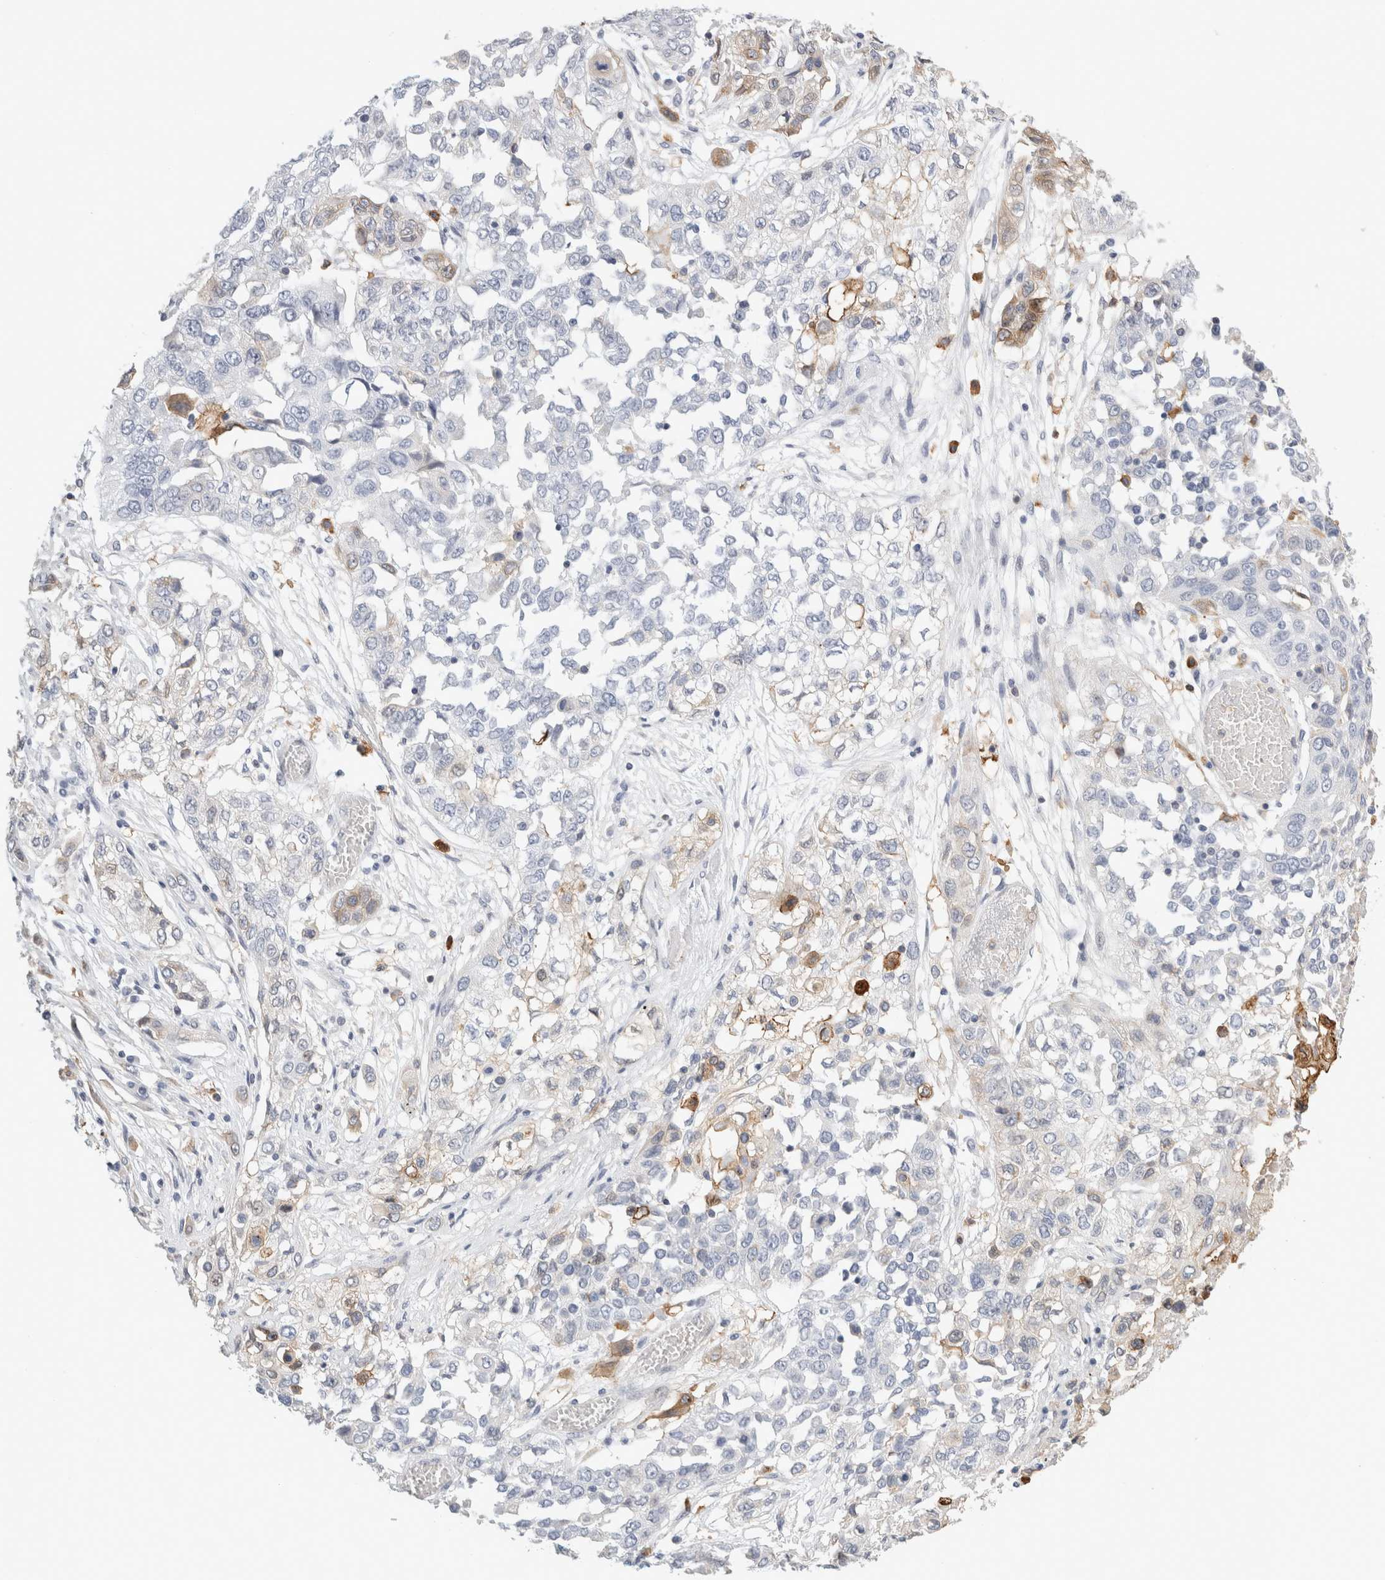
{"staining": {"intensity": "negative", "quantity": "none", "location": "none"}, "tissue": "lung cancer", "cell_type": "Tumor cells", "image_type": "cancer", "snomed": [{"axis": "morphology", "description": "Squamous cell carcinoma, NOS"}, {"axis": "topography", "description": "Lung"}], "caption": "Photomicrograph shows no protein staining in tumor cells of lung squamous cell carcinoma tissue.", "gene": "P2RY2", "patient": {"sex": "male", "age": 71}}